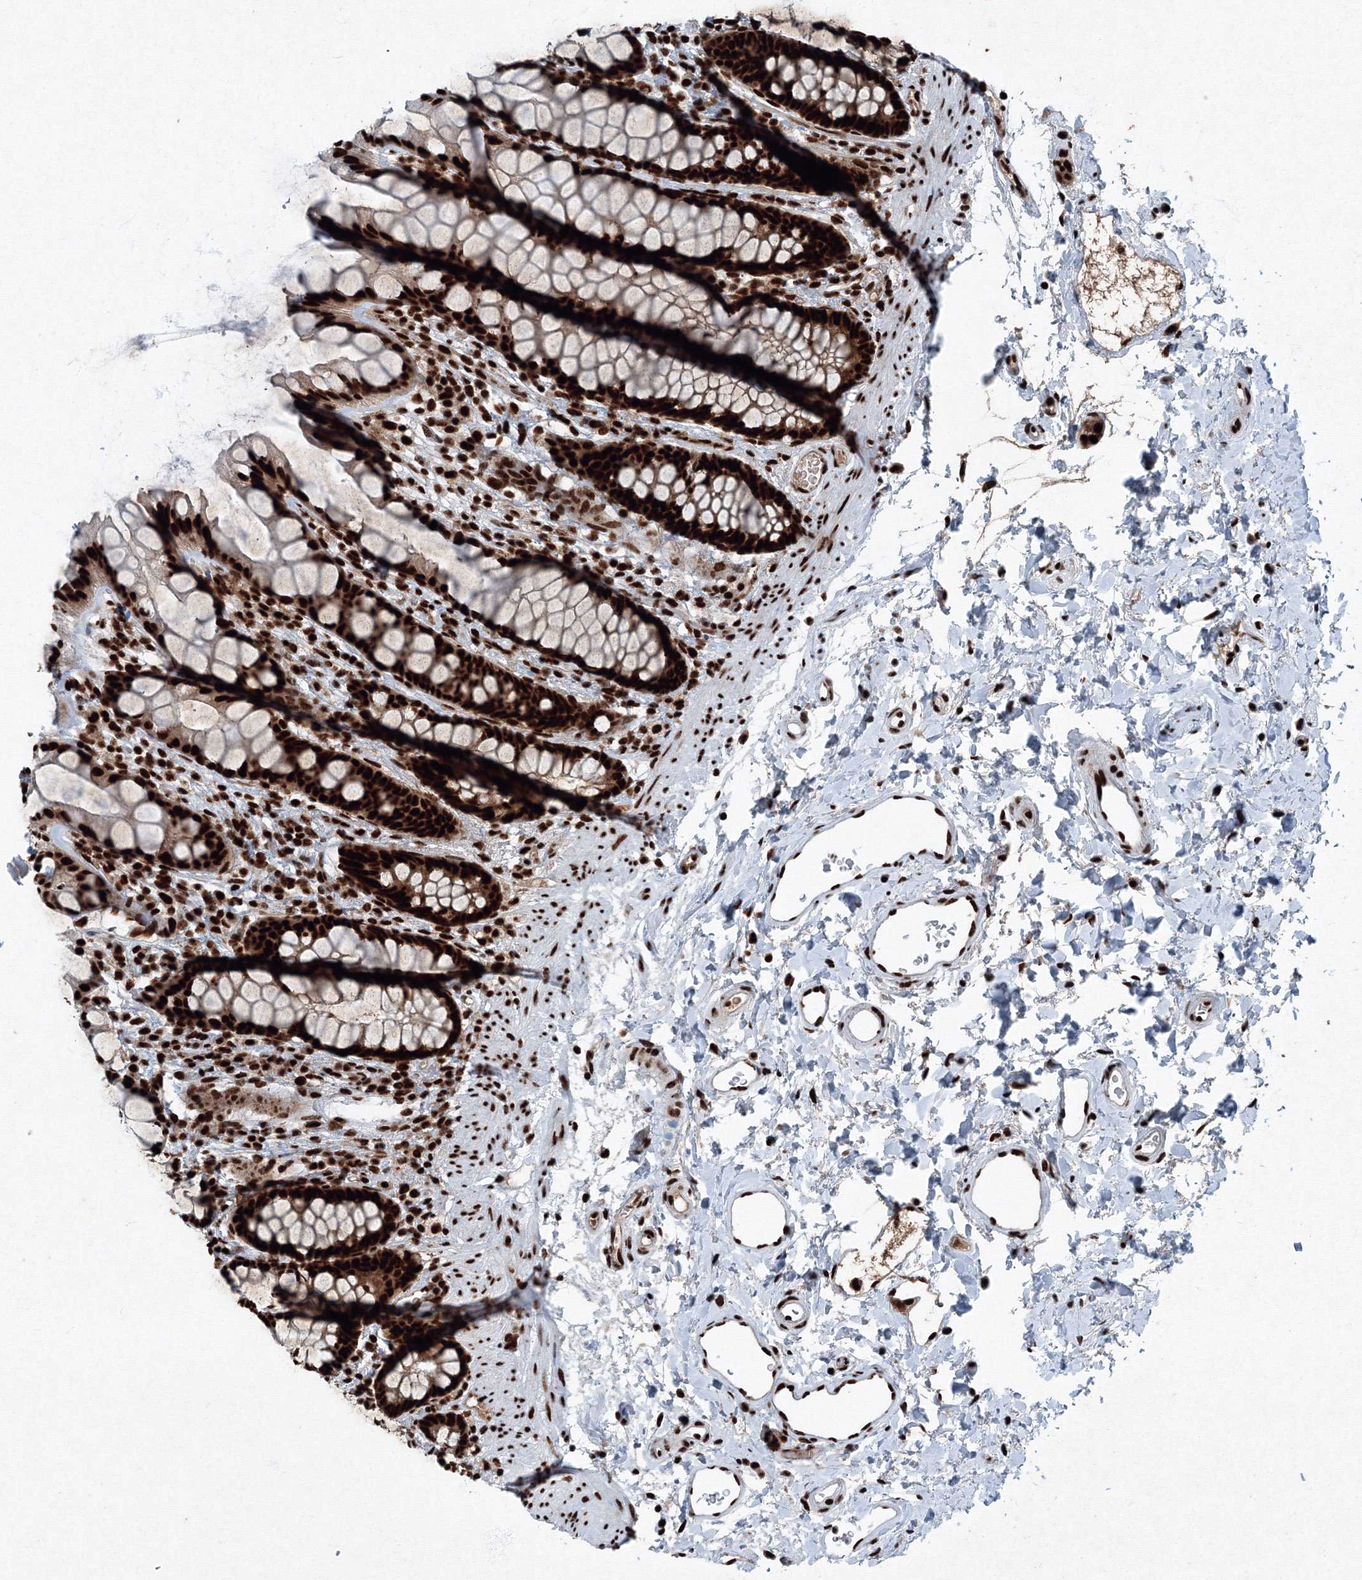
{"staining": {"intensity": "strong", "quantity": ">75%", "location": "nuclear"}, "tissue": "rectum", "cell_type": "Glandular cells", "image_type": "normal", "snomed": [{"axis": "morphology", "description": "Normal tissue, NOS"}, {"axis": "topography", "description": "Rectum"}], "caption": "Strong nuclear protein staining is identified in approximately >75% of glandular cells in rectum.", "gene": "SNRPC", "patient": {"sex": "female", "age": 65}}